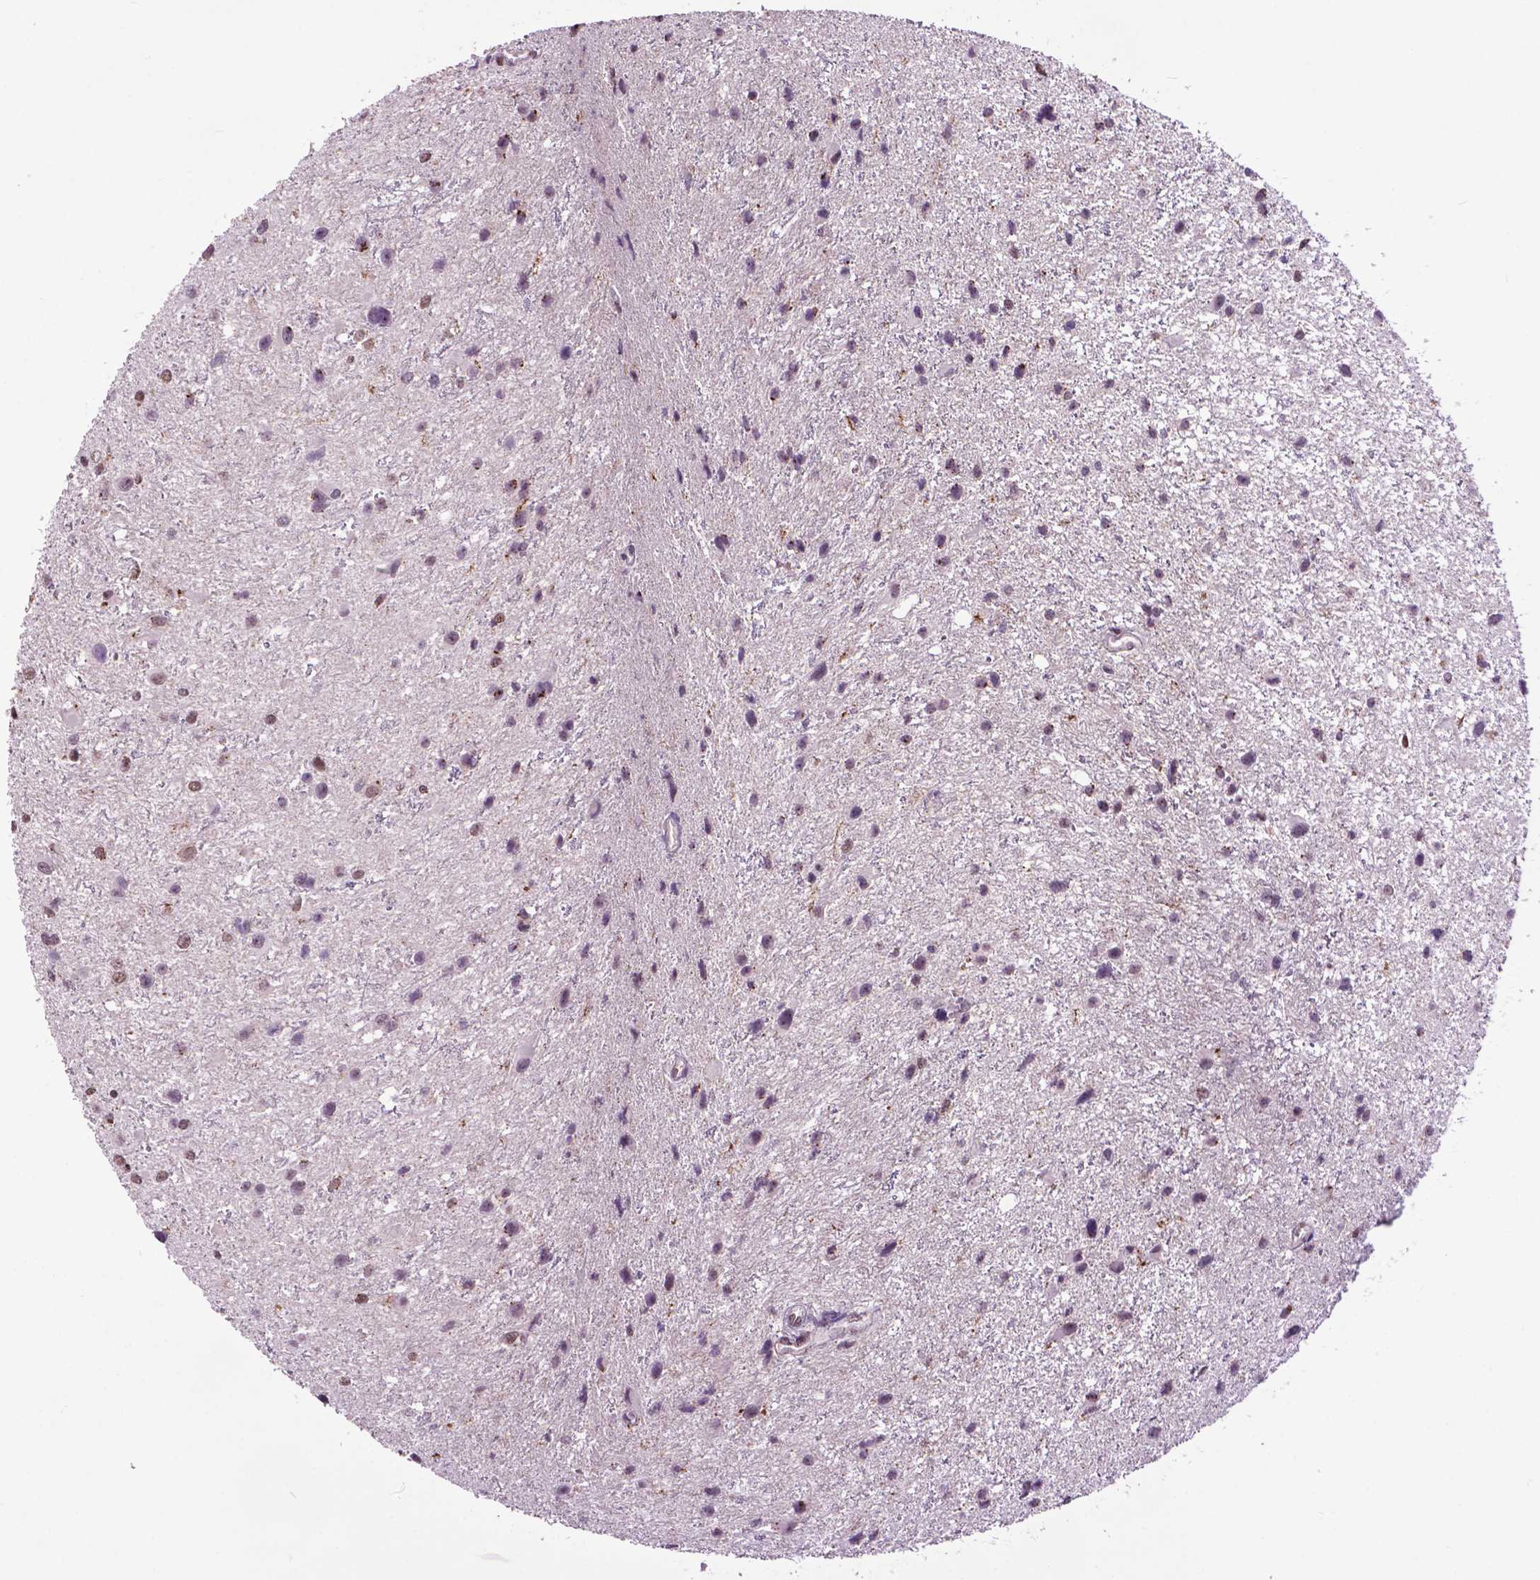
{"staining": {"intensity": "negative", "quantity": "none", "location": "none"}, "tissue": "glioma", "cell_type": "Tumor cells", "image_type": "cancer", "snomed": [{"axis": "morphology", "description": "Glioma, malignant, Low grade"}, {"axis": "topography", "description": "Brain"}], "caption": "DAB (3,3'-diaminobenzidine) immunohistochemical staining of human glioma displays no significant expression in tumor cells.", "gene": "EAF1", "patient": {"sex": "female", "age": 32}}